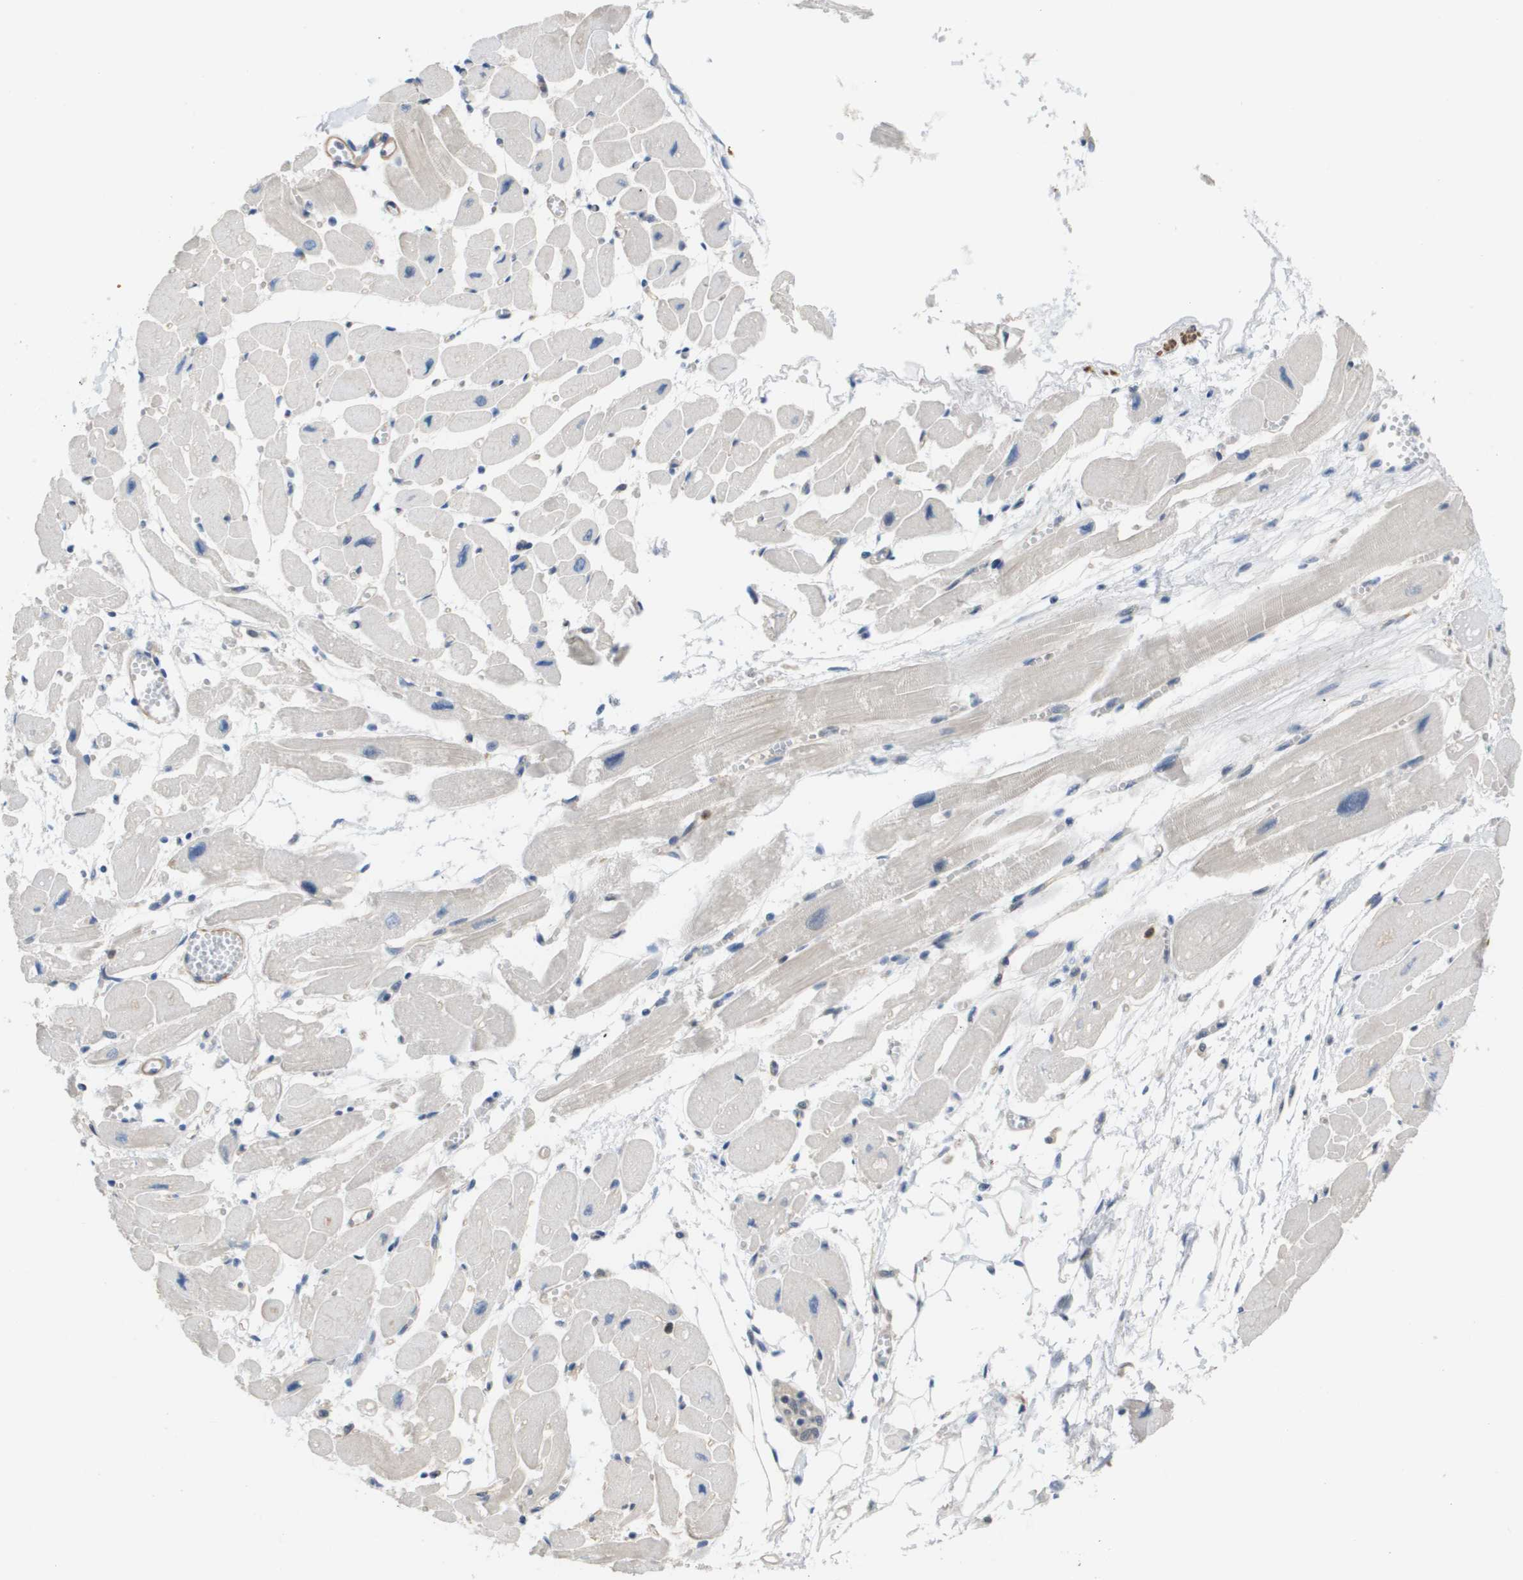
{"staining": {"intensity": "negative", "quantity": "none", "location": "none"}, "tissue": "heart muscle", "cell_type": "Cardiomyocytes", "image_type": "normal", "snomed": [{"axis": "morphology", "description": "Normal tissue, NOS"}, {"axis": "topography", "description": "Heart"}], "caption": "High power microscopy micrograph of an immunohistochemistry micrograph of benign heart muscle, revealing no significant expression in cardiomyocytes. (DAB IHC, high magnification).", "gene": "RNF112", "patient": {"sex": "female", "age": 54}}